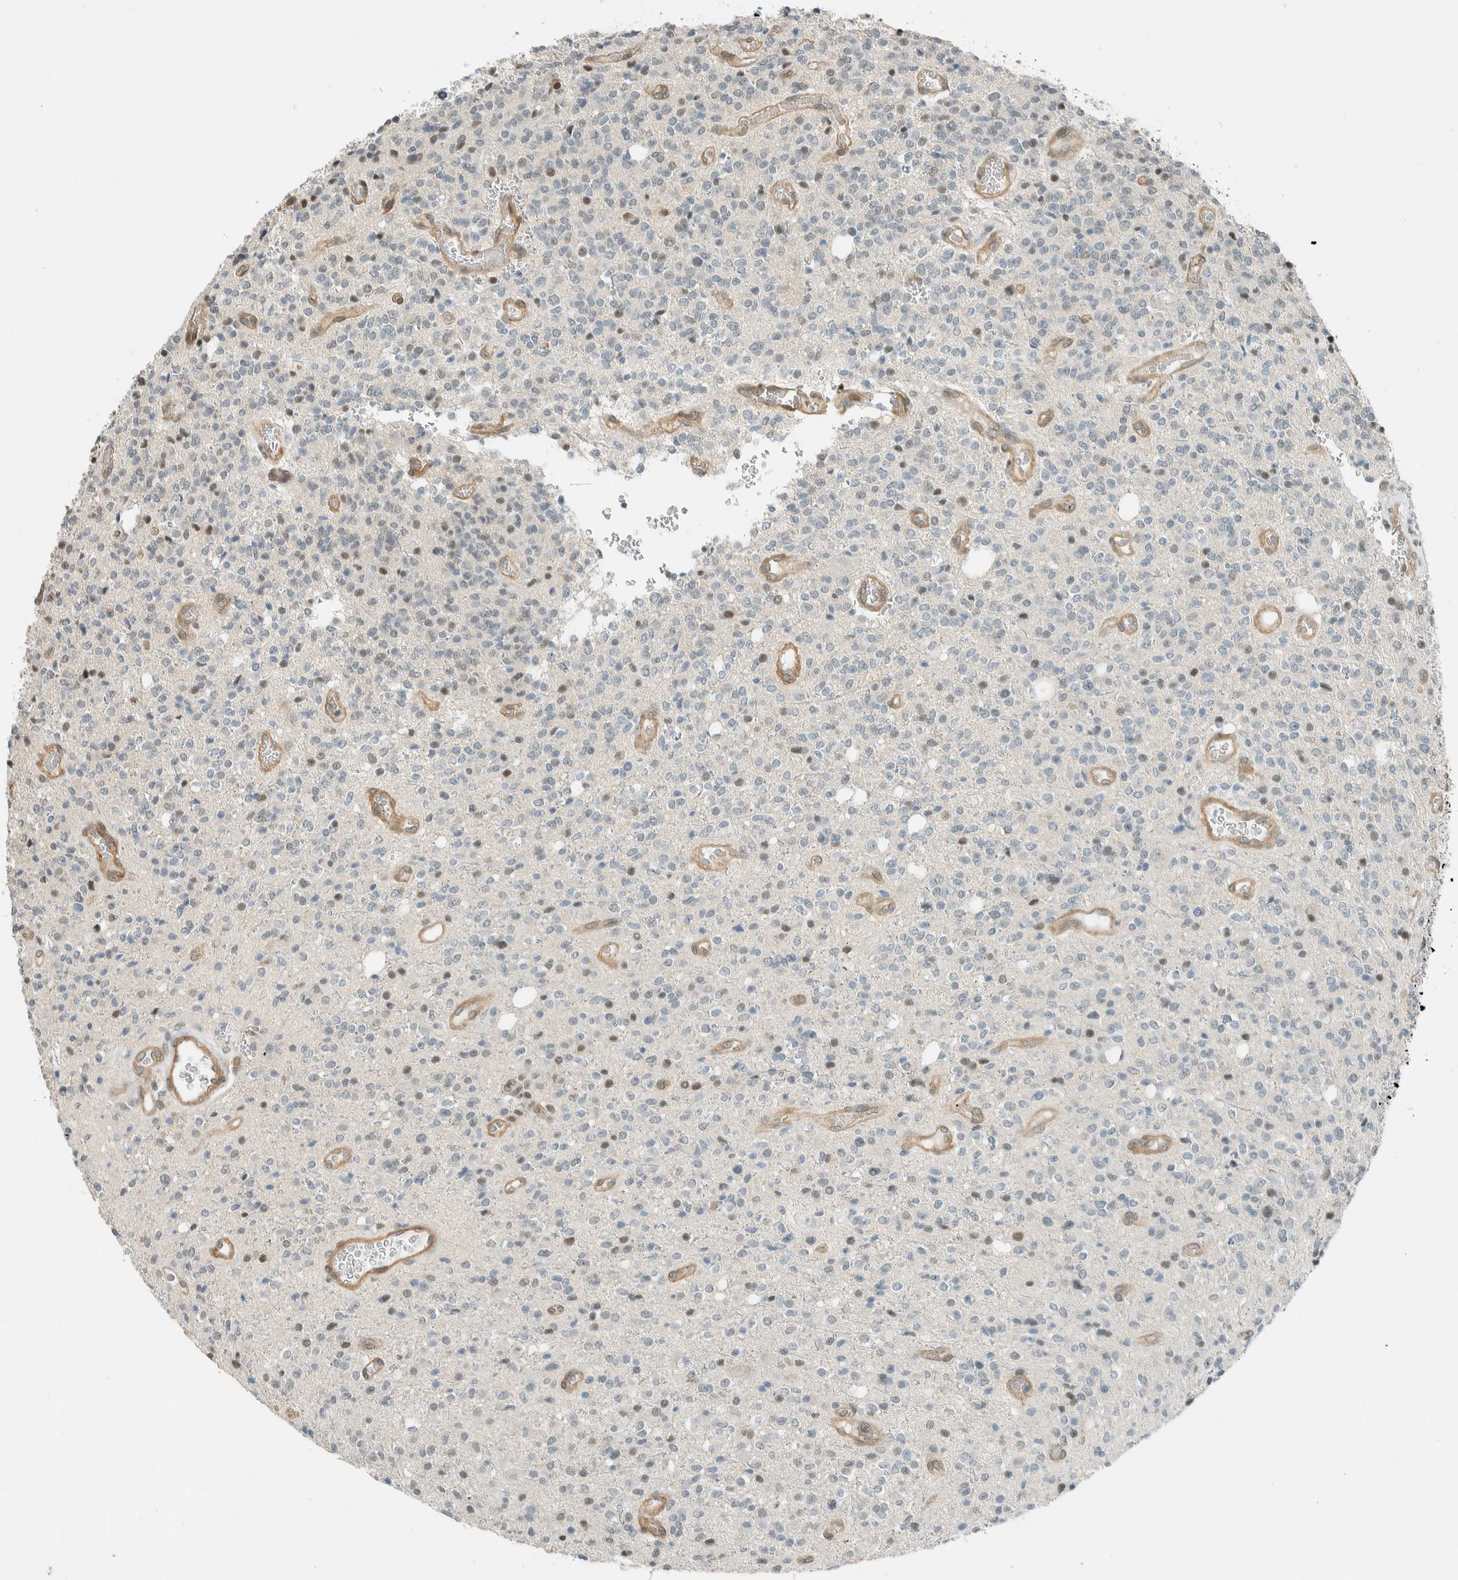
{"staining": {"intensity": "negative", "quantity": "none", "location": "none"}, "tissue": "glioma", "cell_type": "Tumor cells", "image_type": "cancer", "snomed": [{"axis": "morphology", "description": "Glioma, malignant, High grade"}, {"axis": "topography", "description": "Brain"}], "caption": "There is no significant positivity in tumor cells of malignant high-grade glioma. (DAB IHC, high magnification).", "gene": "NIBAN2", "patient": {"sex": "male", "age": 34}}